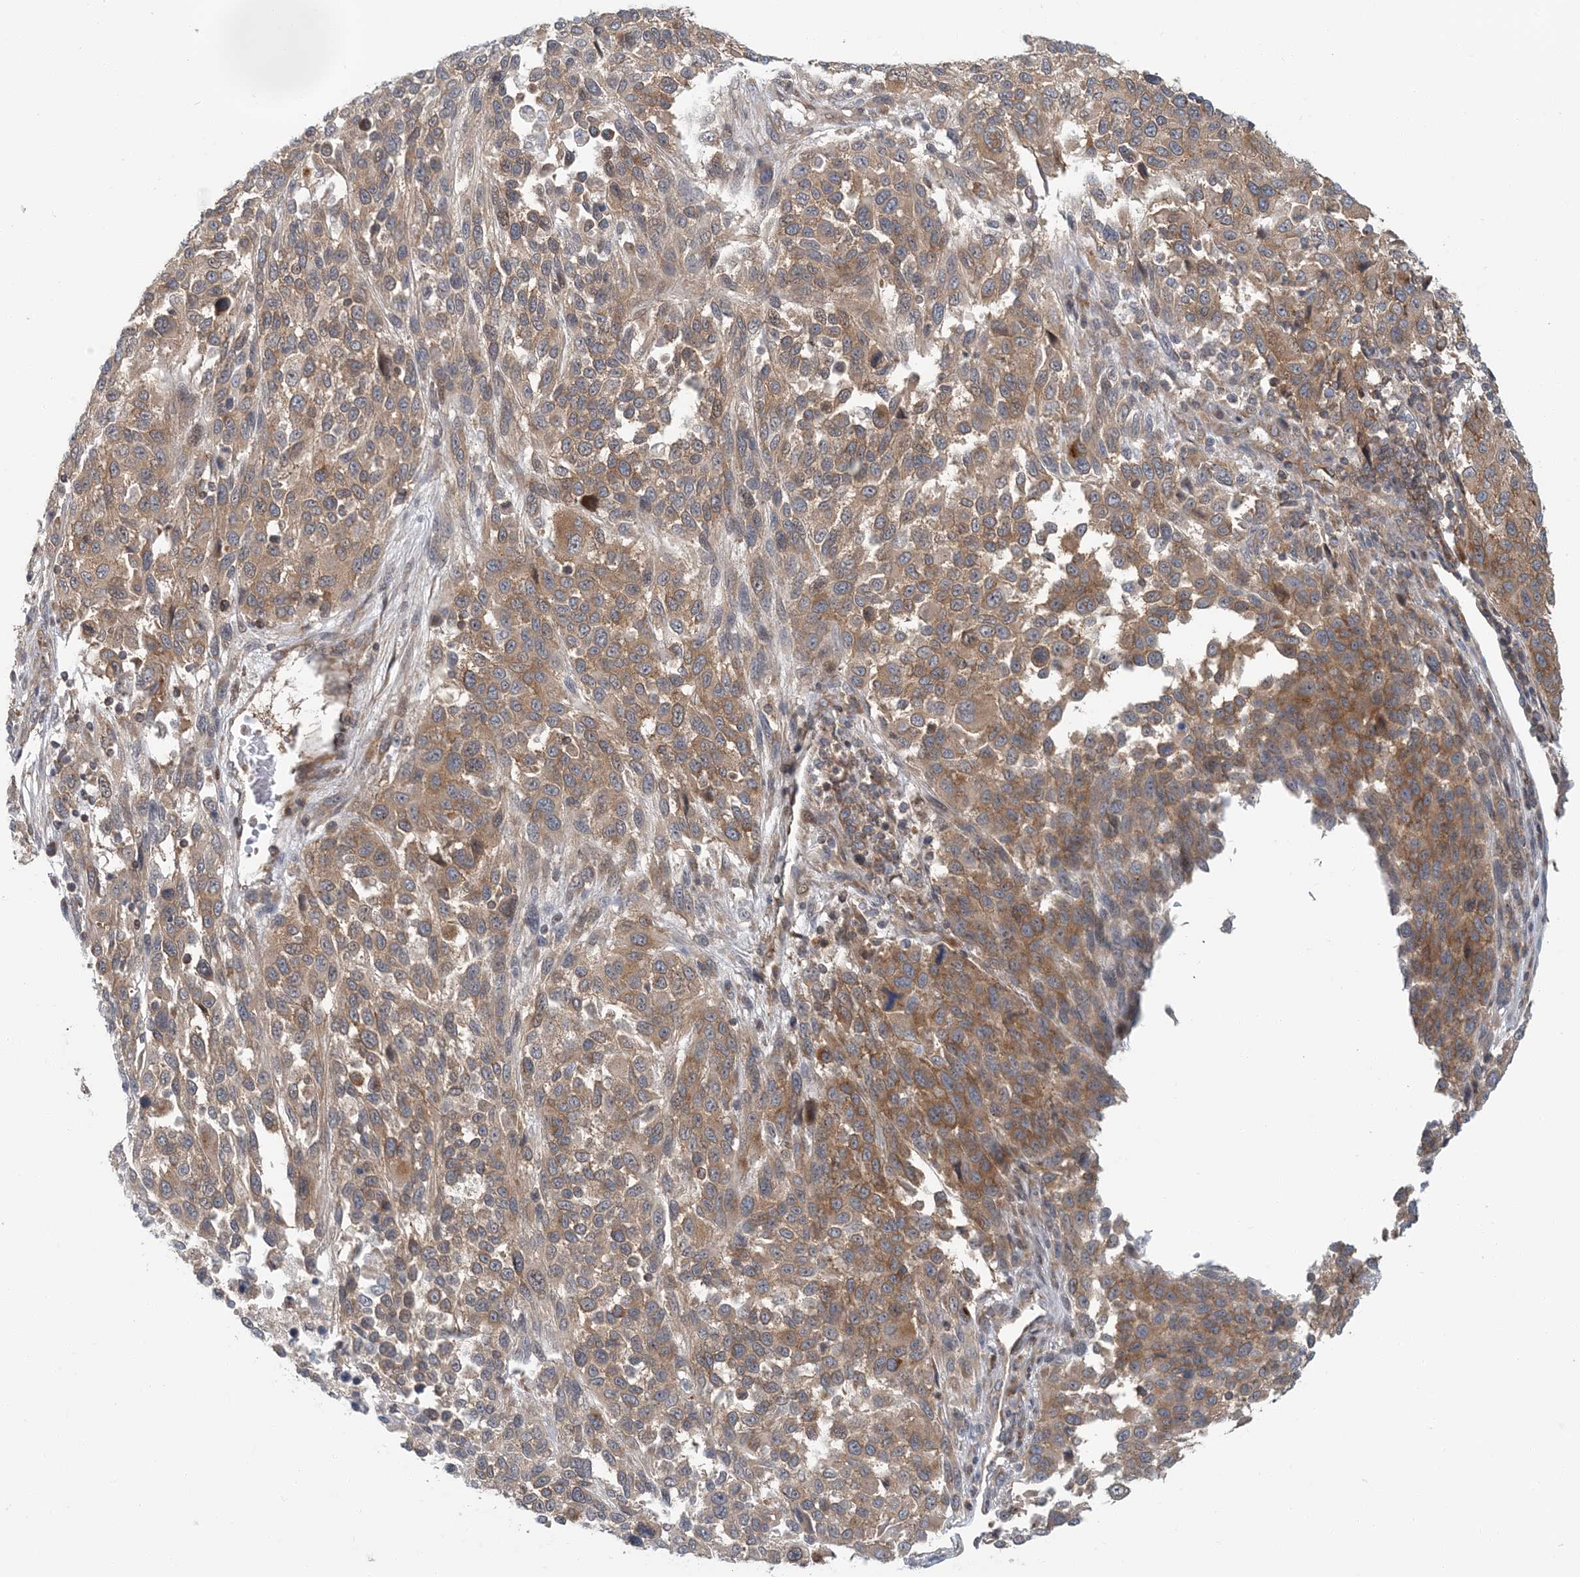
{"staining": {"intensity": "moderate", "quantity": "25%-75%", "location": "cytoplasmic/membranous"}, "tissue": "melanoma", "cell_type": "Tumor cells", "image_type": "cancer", "snomed": [{"axis": "morphology", "description": "Malignant melanoma, Metastatic site"}, {"axis": "topography", "description": "Lymph node"}], "caption": "Melanoma stained with immunohistochemistry displays moderate cytoplasmic/membranous positivity in about 25%-75% of tumor cells.", "gene": "ATP13A2", "patient": {"sex": "male", "age": 61}}